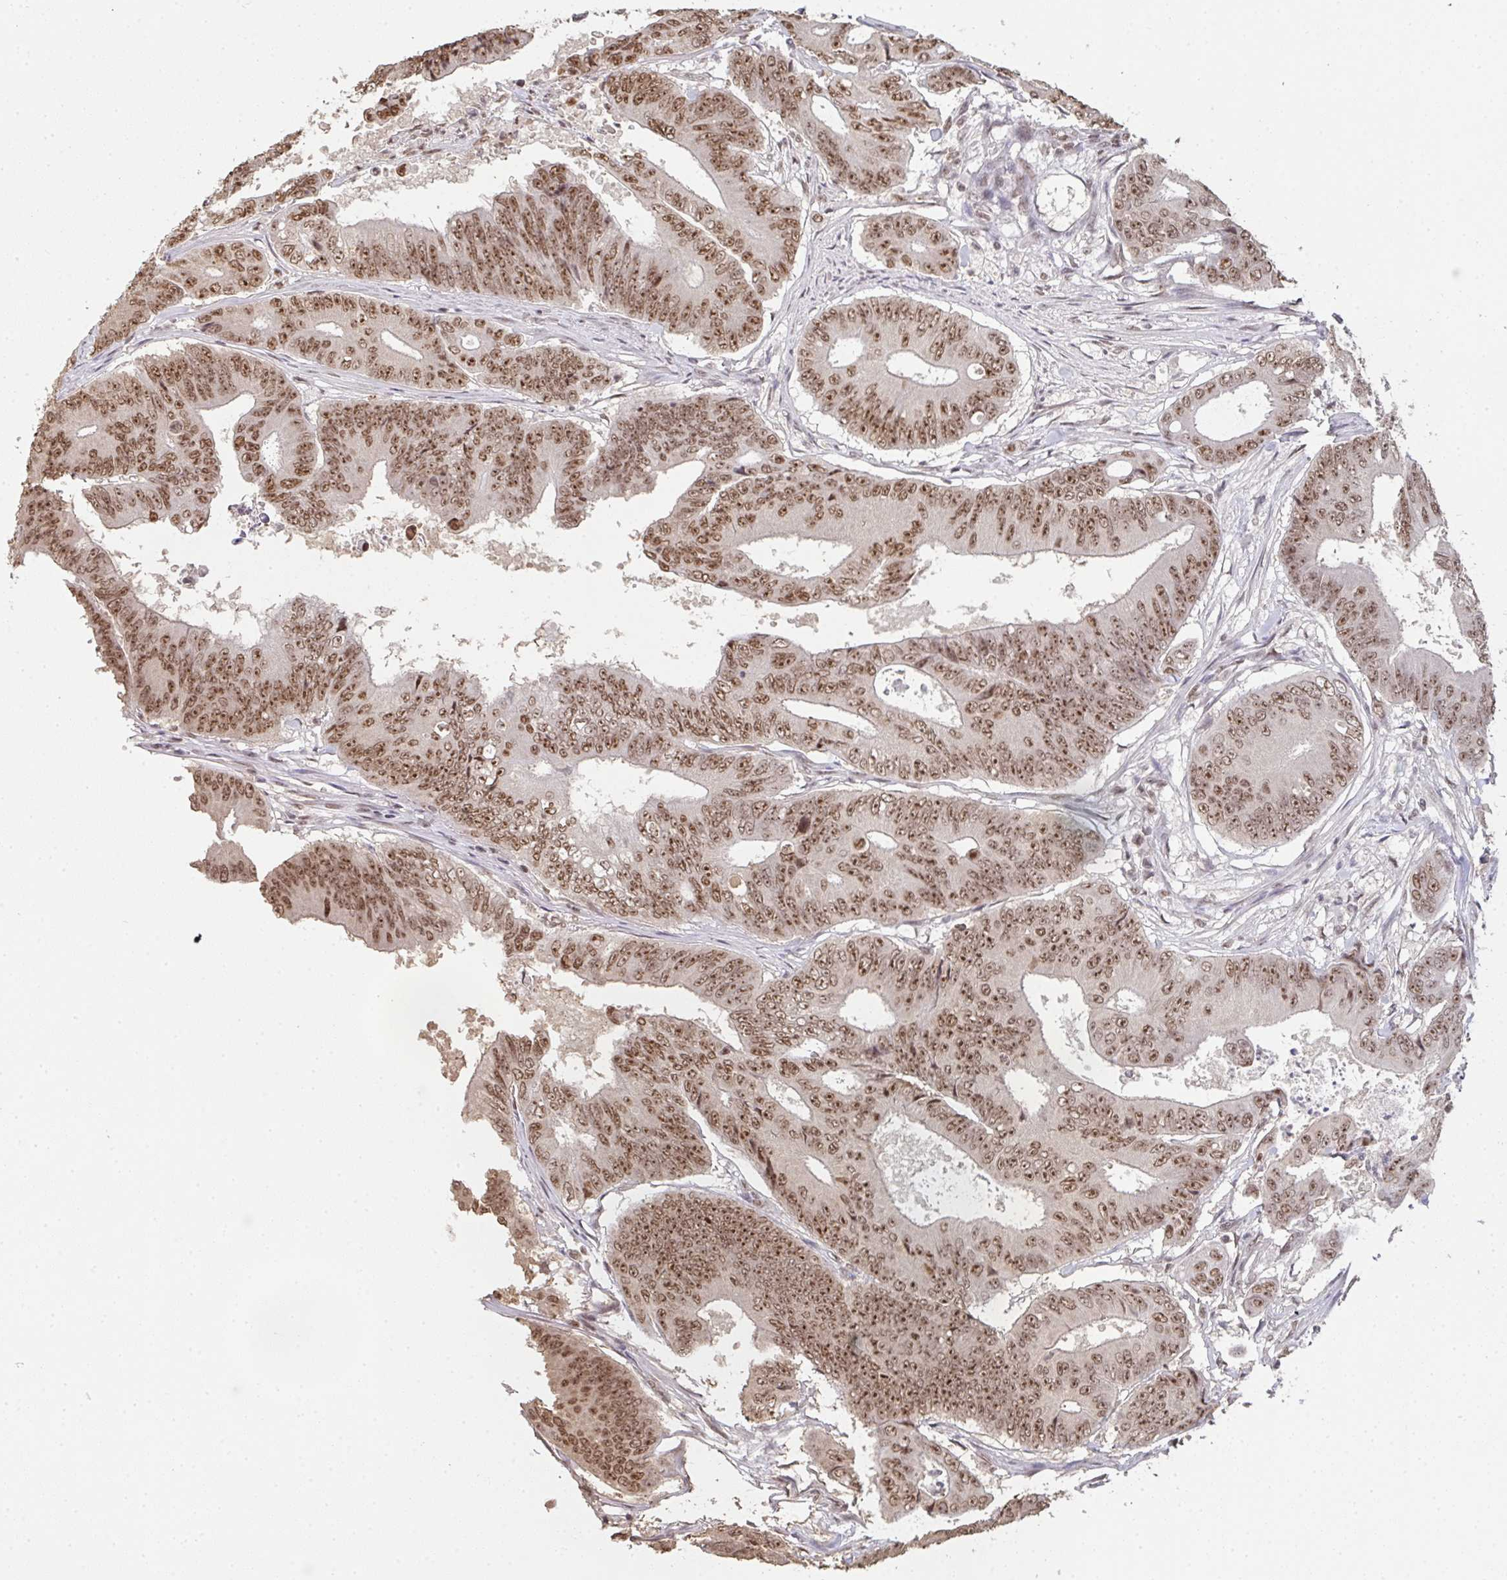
{"staining": {"intensity": "moderate", "quantity": ">75%", "location": "nuclear"}, "tissue": "colorectal cancer", "cell_type": "Tumor cells", "image_type": "cancer", "snomed": [{"axis": "morphology", "description": "Adenocarcinoma, NOS"}, {"axis": "topography", "description": "Colon"}], "caption": "Human colorectal cancer (adenocarcinoma) stained for a protein (brown) exhibits moderate nuclear positive expression in approximately >75% of tumor cells.", "gene": "DKC1", "patient": {"sex": "female", "age": 48}}